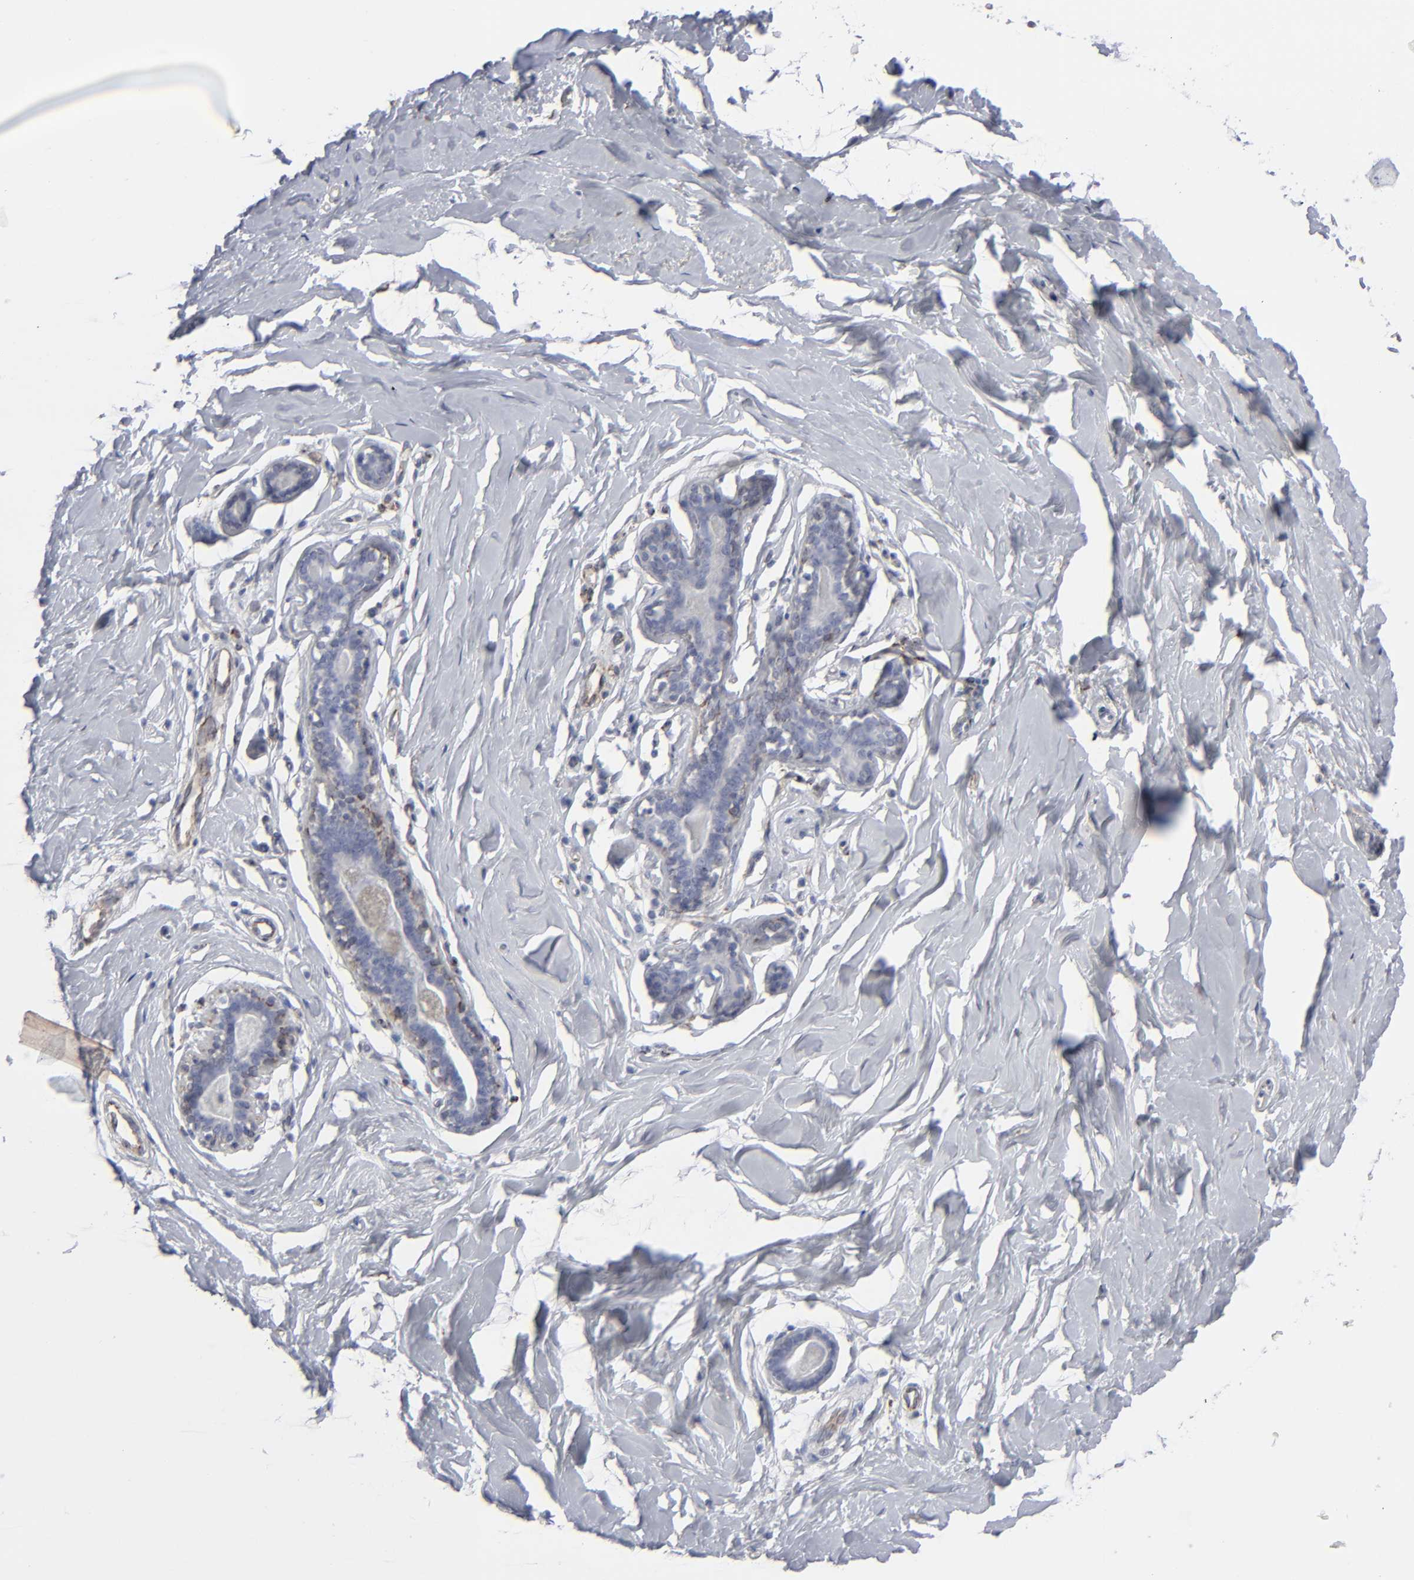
{"staining": {"intensity": "negative", "quantity": "none", "location": "none"}, "tissue": "breast", "cell_type": "Adipocytes", "image_type": "normal", "snomed": [{"axis": "morphology", "description": "Normal tissue, NOS"}, {"axis": "topography", "description": "Breast"}], "caption": "A high-resolution image shows IHC staining of benign breast, which shows no significant positivity in adipocytes. (Brightfield microscopy of DAB (3,3'-diaminobenzidine) IHC at high magnification).", "gene": "SPARC", "patient": {"sex": "female", "age": 23}}